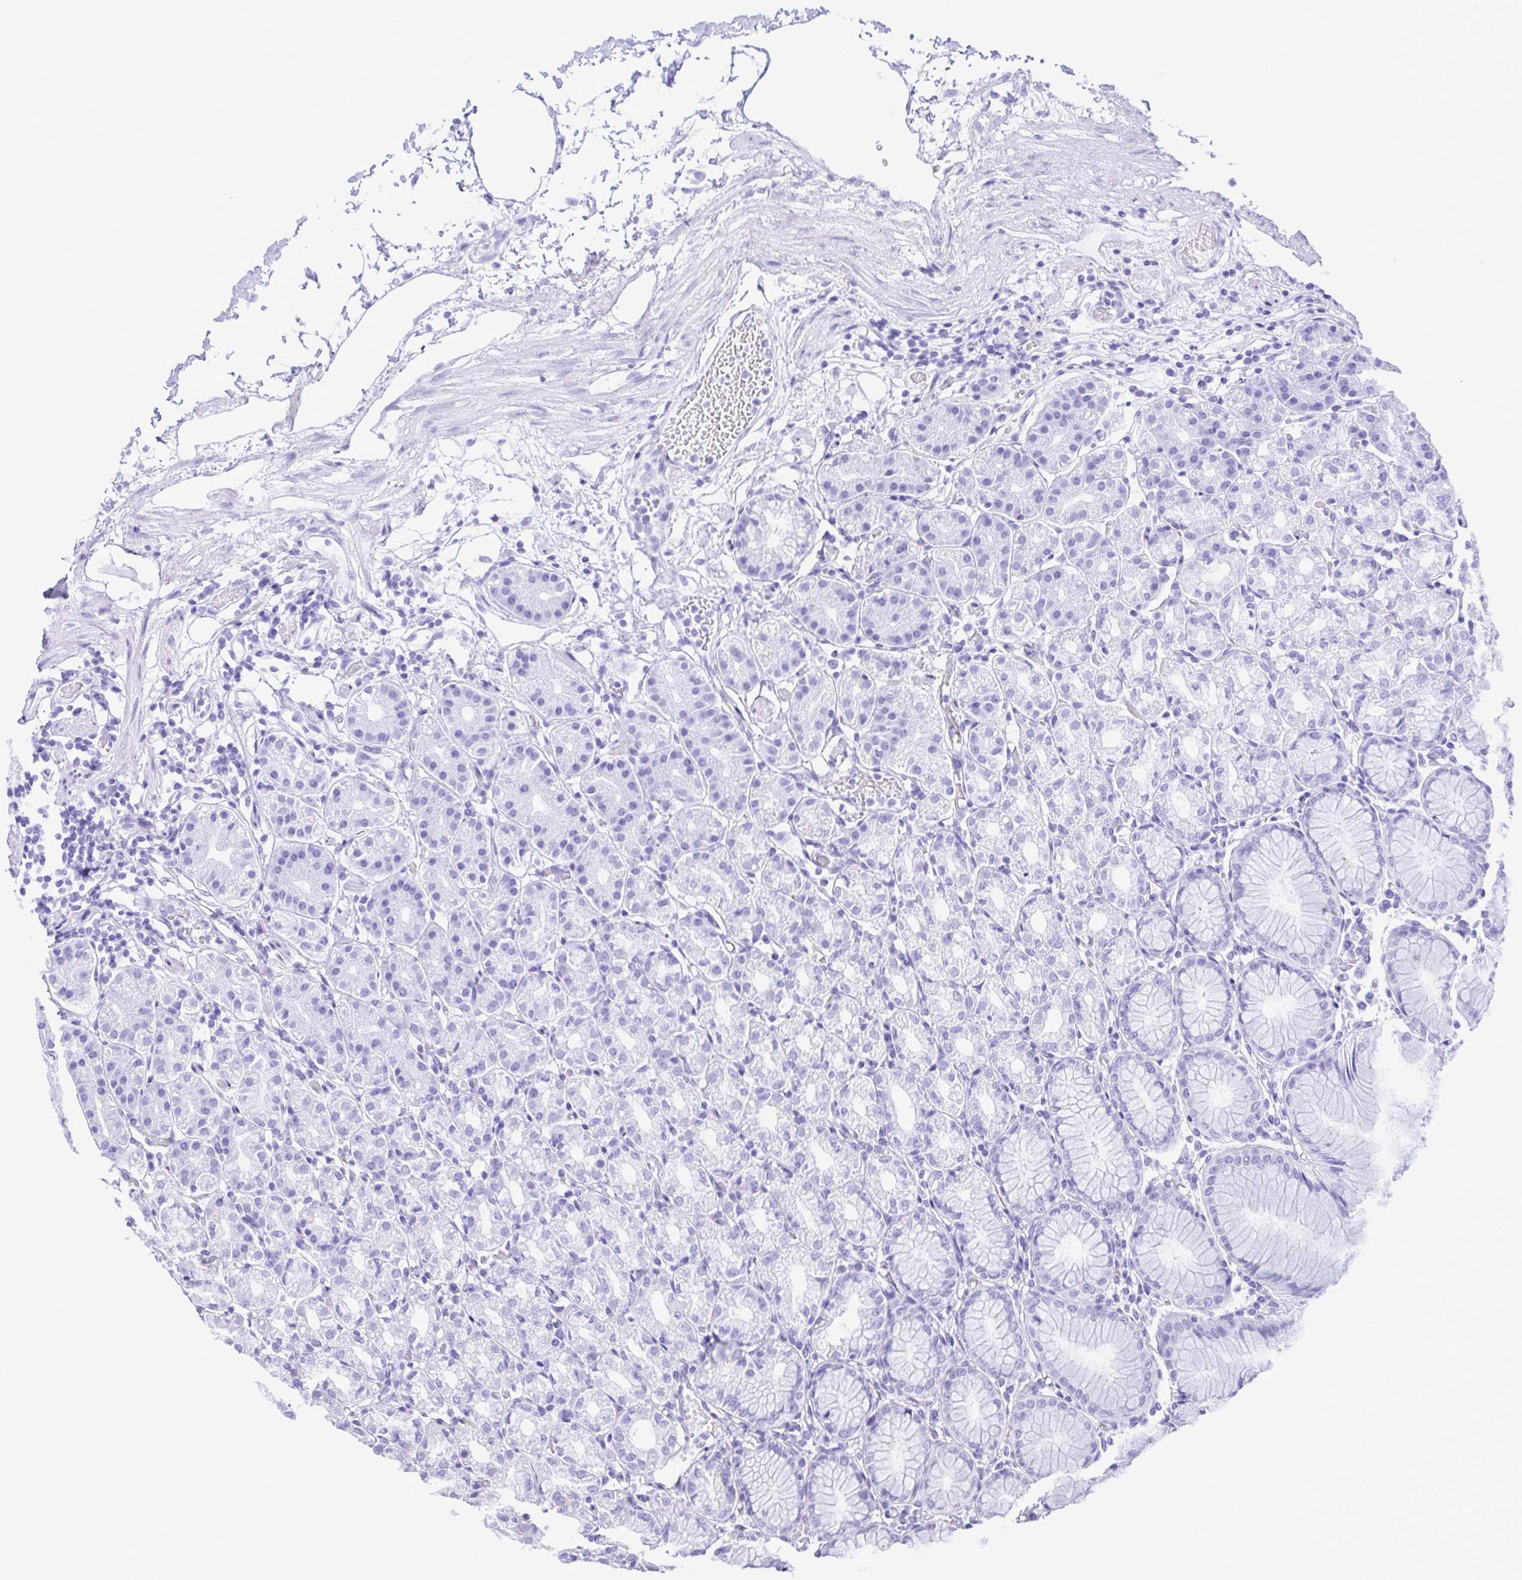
{"staining": {"intensity": "negative", "quantity": "none", "location": "none"}, "tissue": "stomach", "cell_type": "Glandular cells", "image_type": "normal", "snomed": [{"axis": "morphology", "description": "Normal tissue, NOS"}, {"axis": "topography", "description": "Stomach"}], "caption": "Stomach stained for a protein using immunohistochemistry (IHC) exhibits no expression glandular cells.", "gene": "FLT1", "patient": {"sex": "female", "age": 57}}